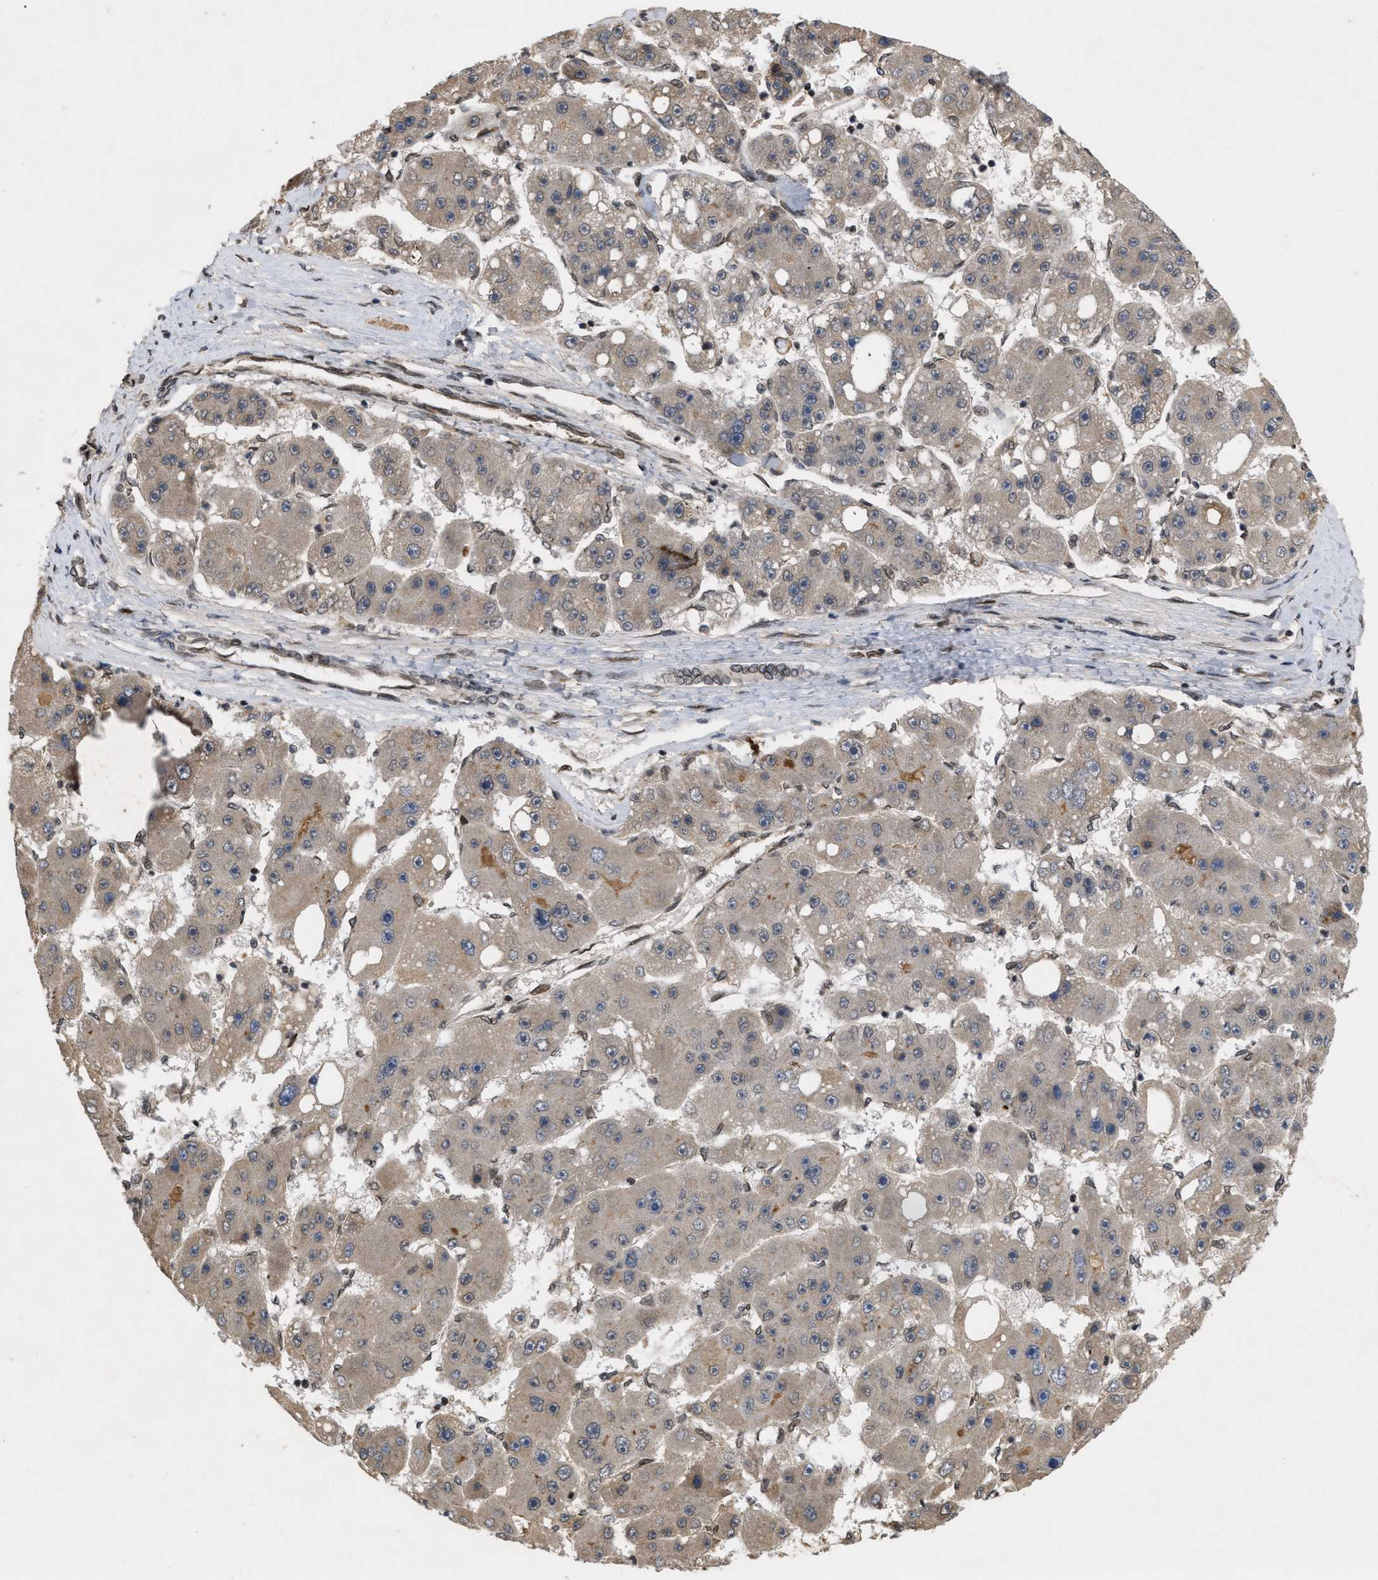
{"staining": {"intensity": "weak", "quantity": "25%-75%", "location": "cytoplasmic/membranous"}, "tissue": "liver cancer", "cell_type": "Tumor cells", "image_type": "cancer", "snomed": [{"axis": "morphology", "description": "Carcinoma, Hepatocellular, NOS"}, {"axis": "topography", "description": "Liver"}], "caption": "Protein staining displays weak cytoplasmic/membranous staining in about 25%-75% of tumor cells in liver cancer. The protein is stained brown, and the nuclei are stained in blue (DAB IHC with brightfield microscopy, high magnification).", "gene": "CRY1", "patient": {"sex": "female", "age": 61}}